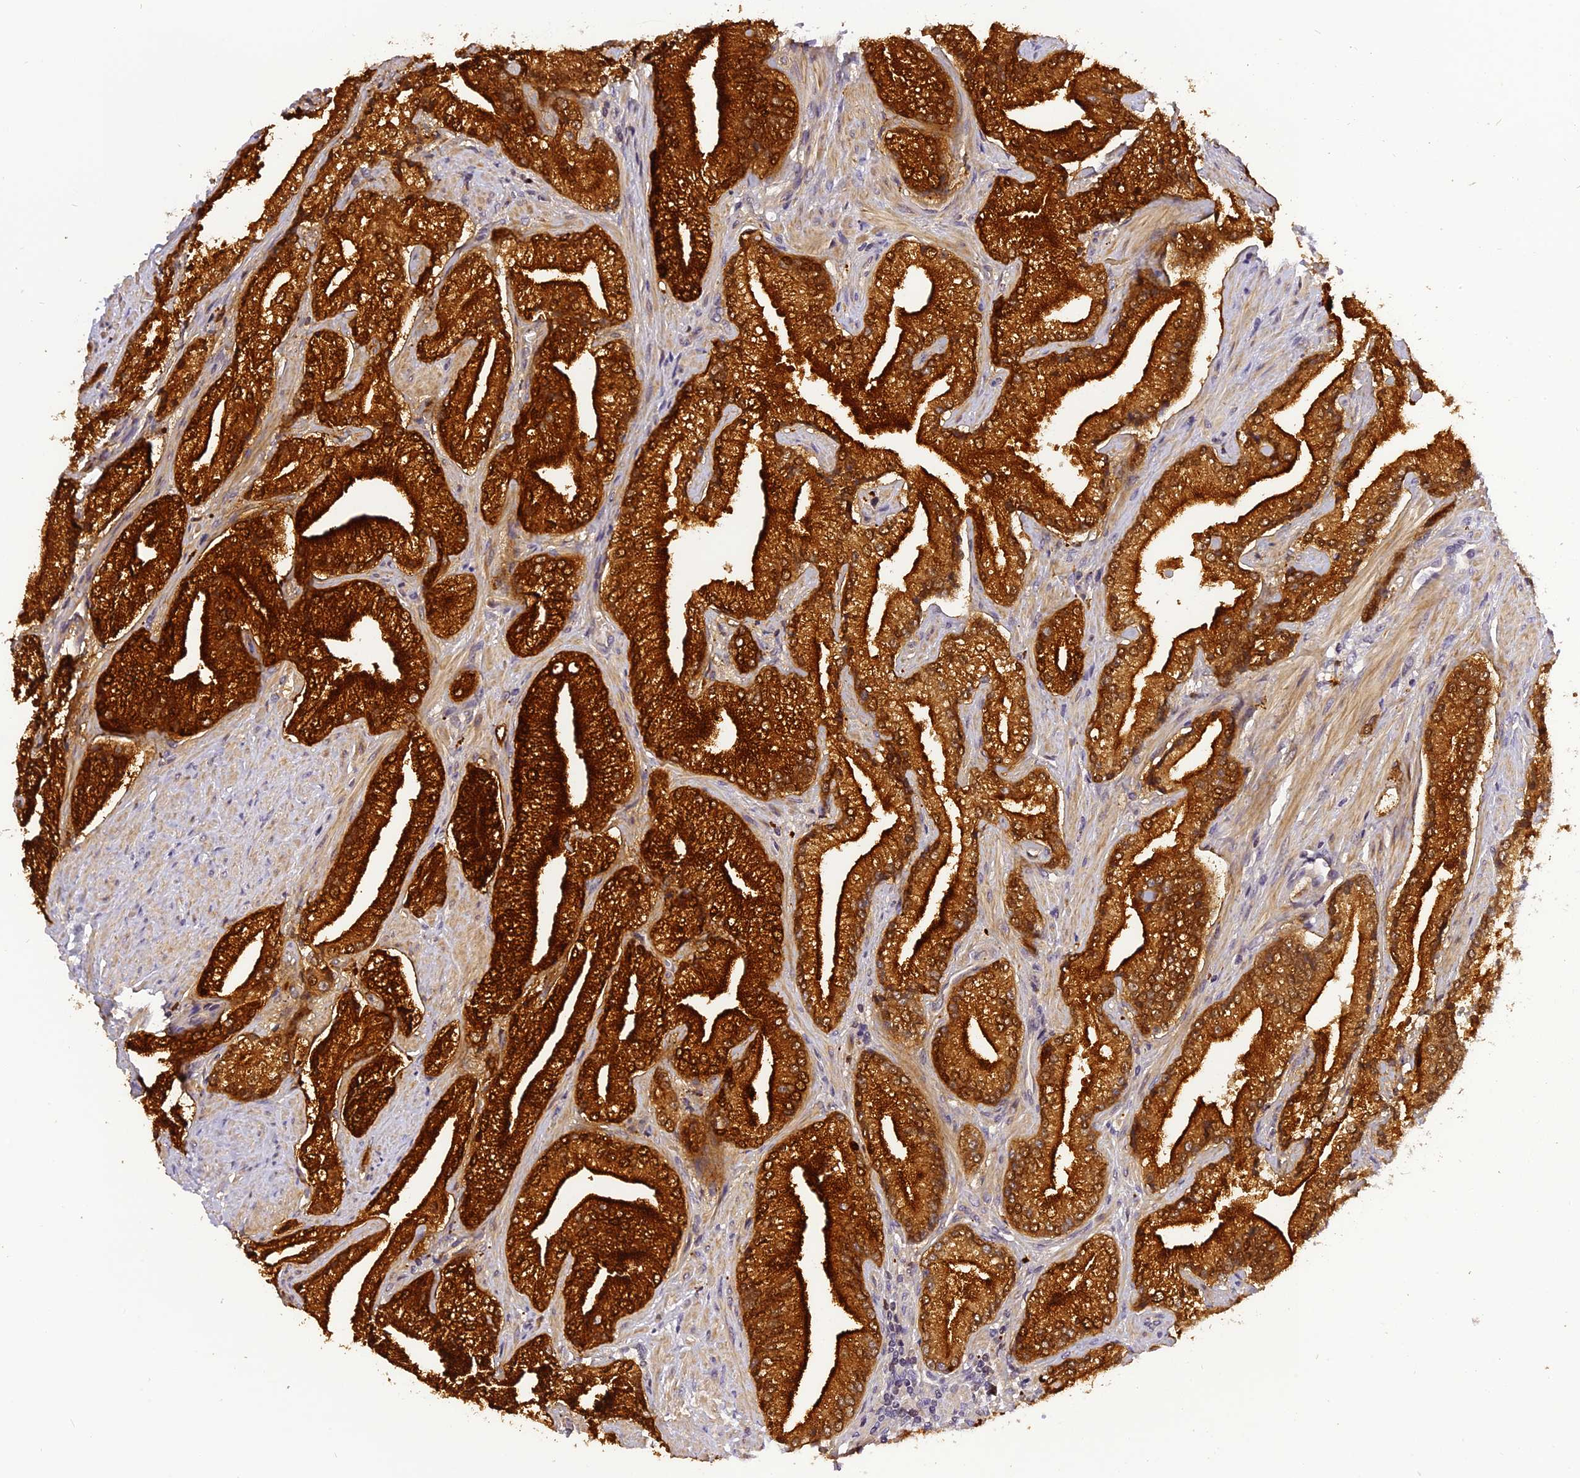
{"staining": {"intensity": "strong", "quantity": "25%-75%", "location": "cytoplasmic/membranous"}, "tissue": "prostate cancer", "cell_type": "Tumor cells", "image_type": "cancer", "snomed": [{"axis": "morphology", "description": "Adenocarcinoma, High grade"}, {"axis": "topography", "description": "Prostate"}], "caption": "An IHC photomicrograph of tumor tissue is shown. Protein staining in brown labels strong cytoplasmic/membranous positivity in prostate cancer (adenocarcinoma (high-grade)) within tumor cells.", "gene": "FNIP2", "patient": {"sex": "male", "age": 67}}